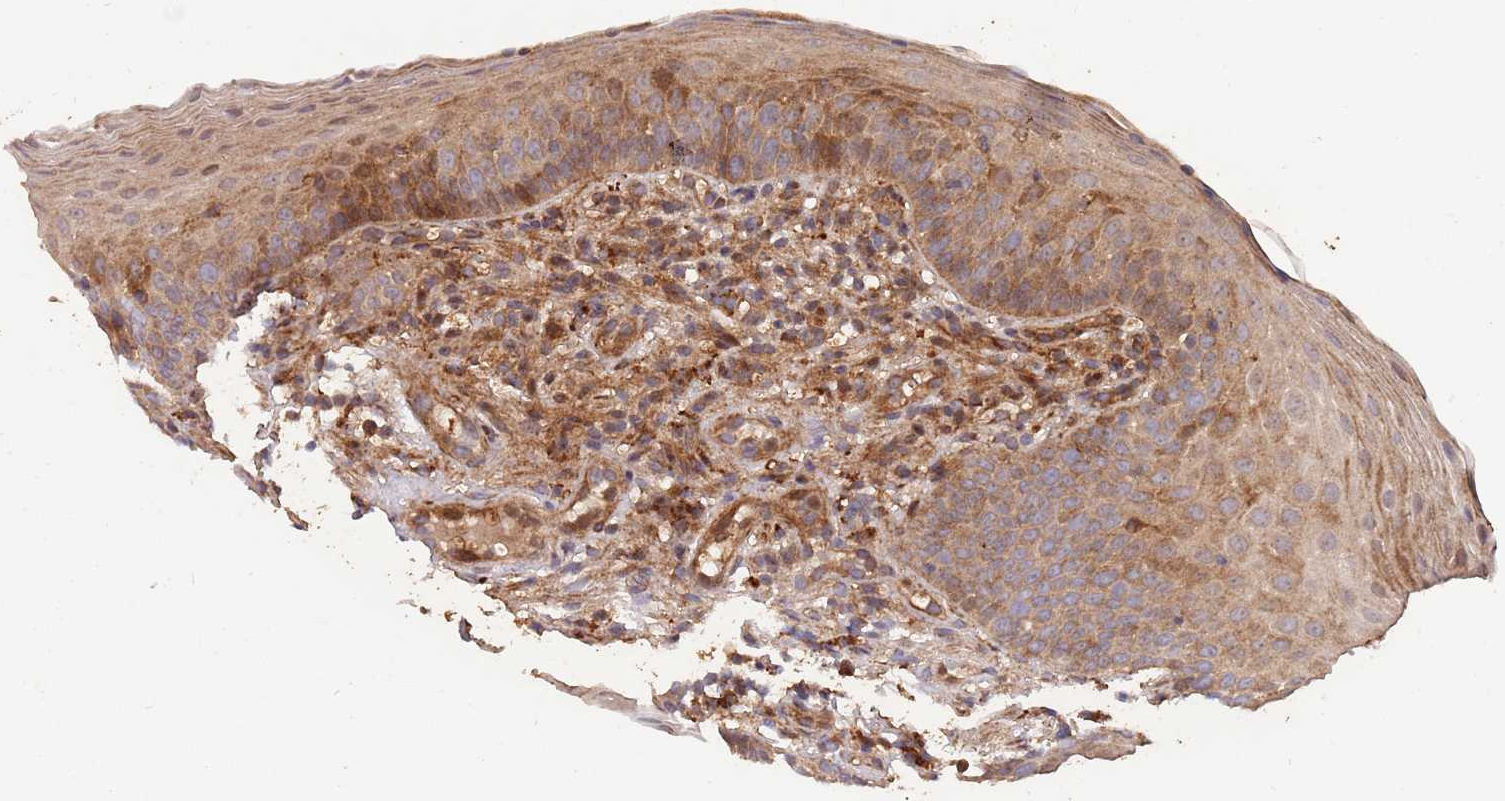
{"staining": {"intensity": "moderate", "quantity": ">75%", "location": "cytoplasmic/membranous,nuclear"}, "tissue": "oral mucosa", "cell_type": "Squamous epithelial cells", "image_type": "normal", "snomed": [{"axis": "morphology", "description": "Normal tissue, NOS"}, {"axis": "topography", "description": "Oral tissue"}], "caption": "A brown stain labels moderate cytoplasmic/membranous,nuclear positivity of a protein in squamous epithelial cells of benign oral mucosa. (Brightfield microscopy of DAB IHC at high magnification).", "gene": "ZNF428", "patient": {"sex": "male", "age": 46}}